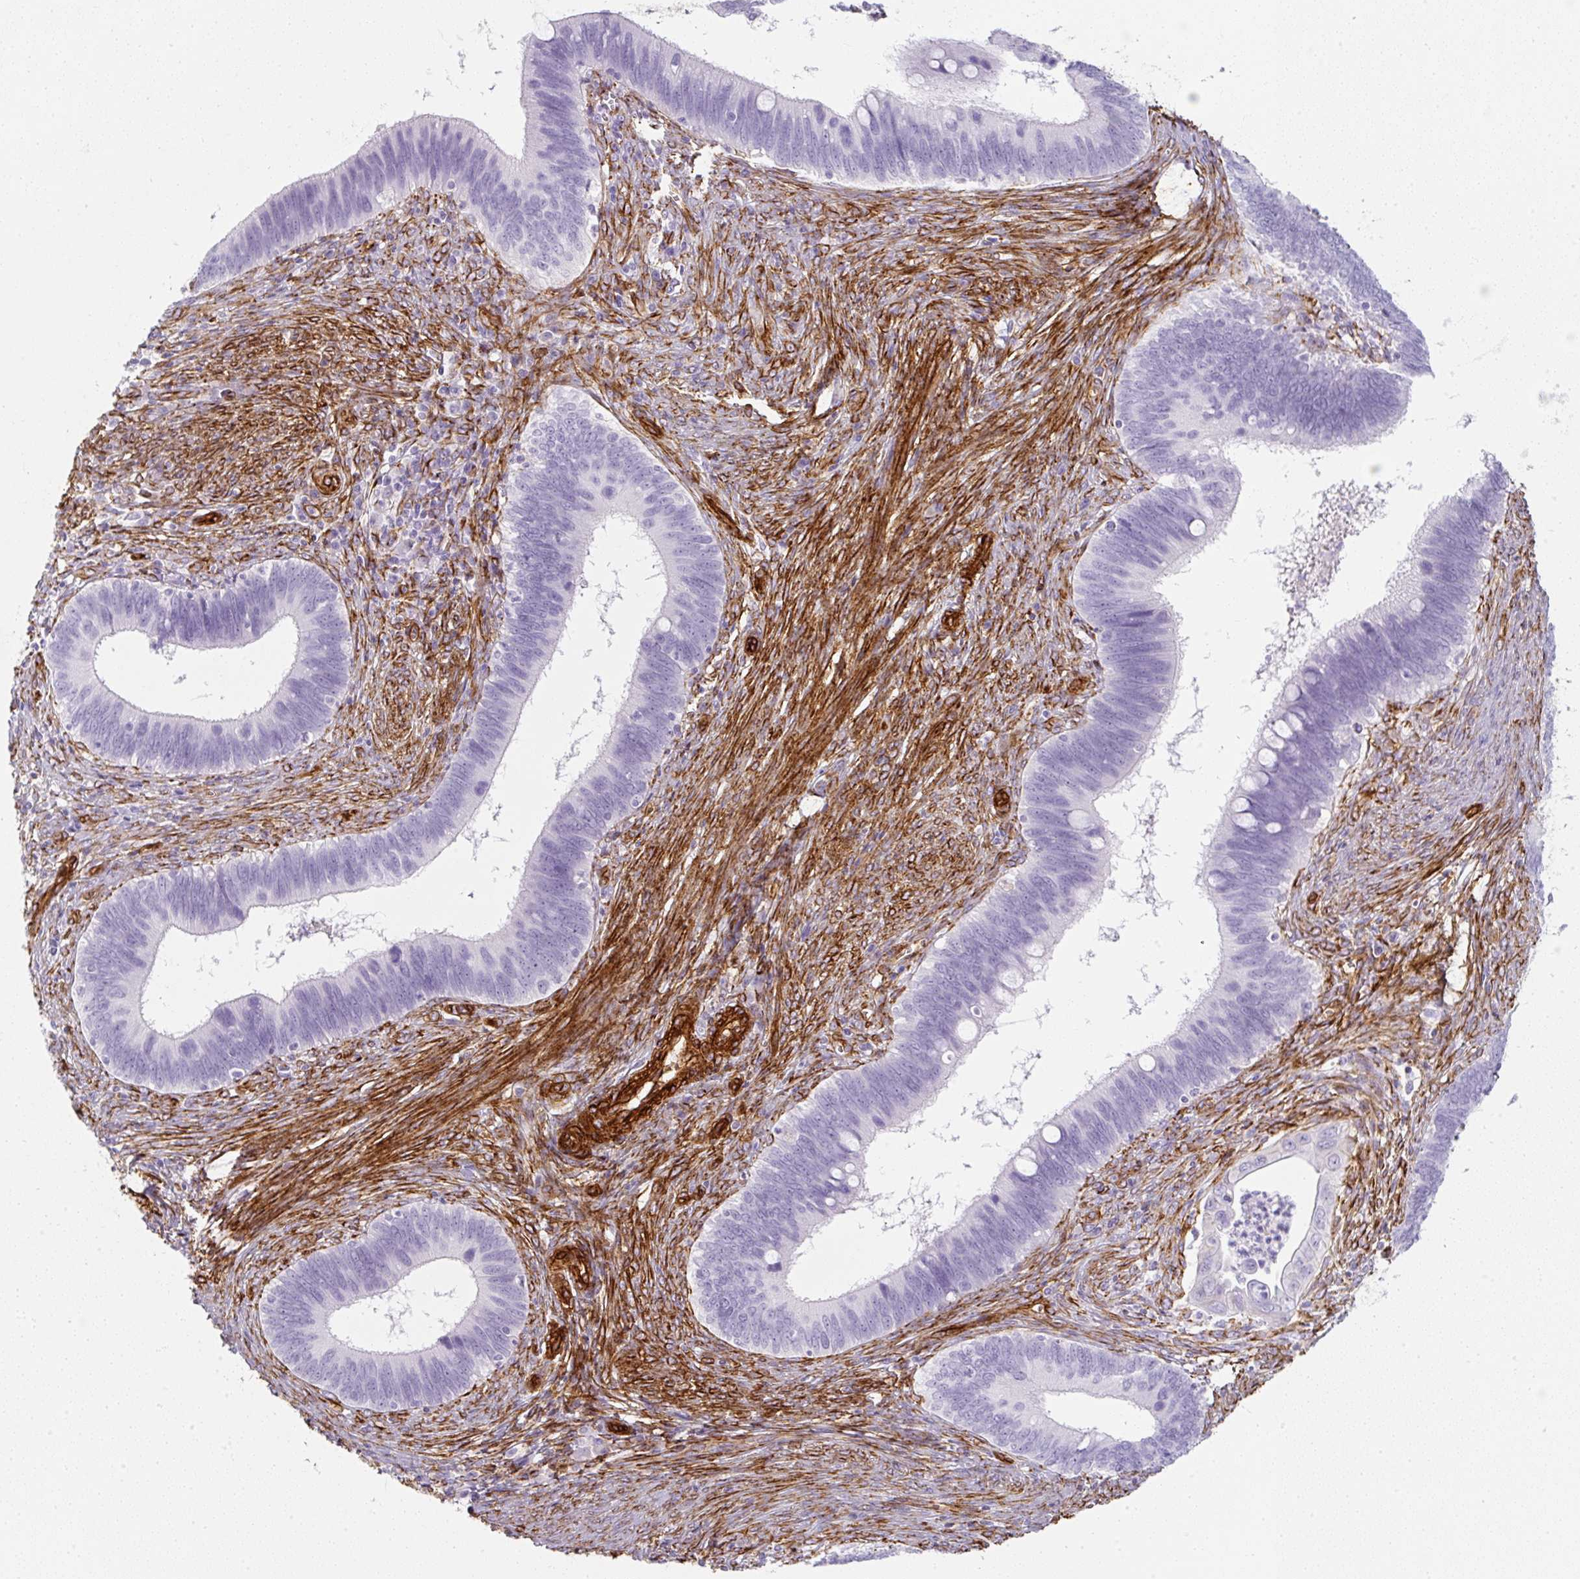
{"staining": {"intensity": "negative", "quantity": "none", "location": "none"}, "tissue": "cervical cancer", "cell_type": "Tumor cells", "image_type": "cancer", "snomed": [{"axis": "morphology", "description": "Adenocarcinoma, NOS"}, {"axis": "topography", "description": "Cervix"}], "caption": "High magnification brightfield microscopy of cervical cancer stained with DAB (brown) and counterstained with hematoxylin (blue): tumor cells show no significant expression.", "gene": "CAVIN3", "patient": {"sex": "female", "age": 42}}